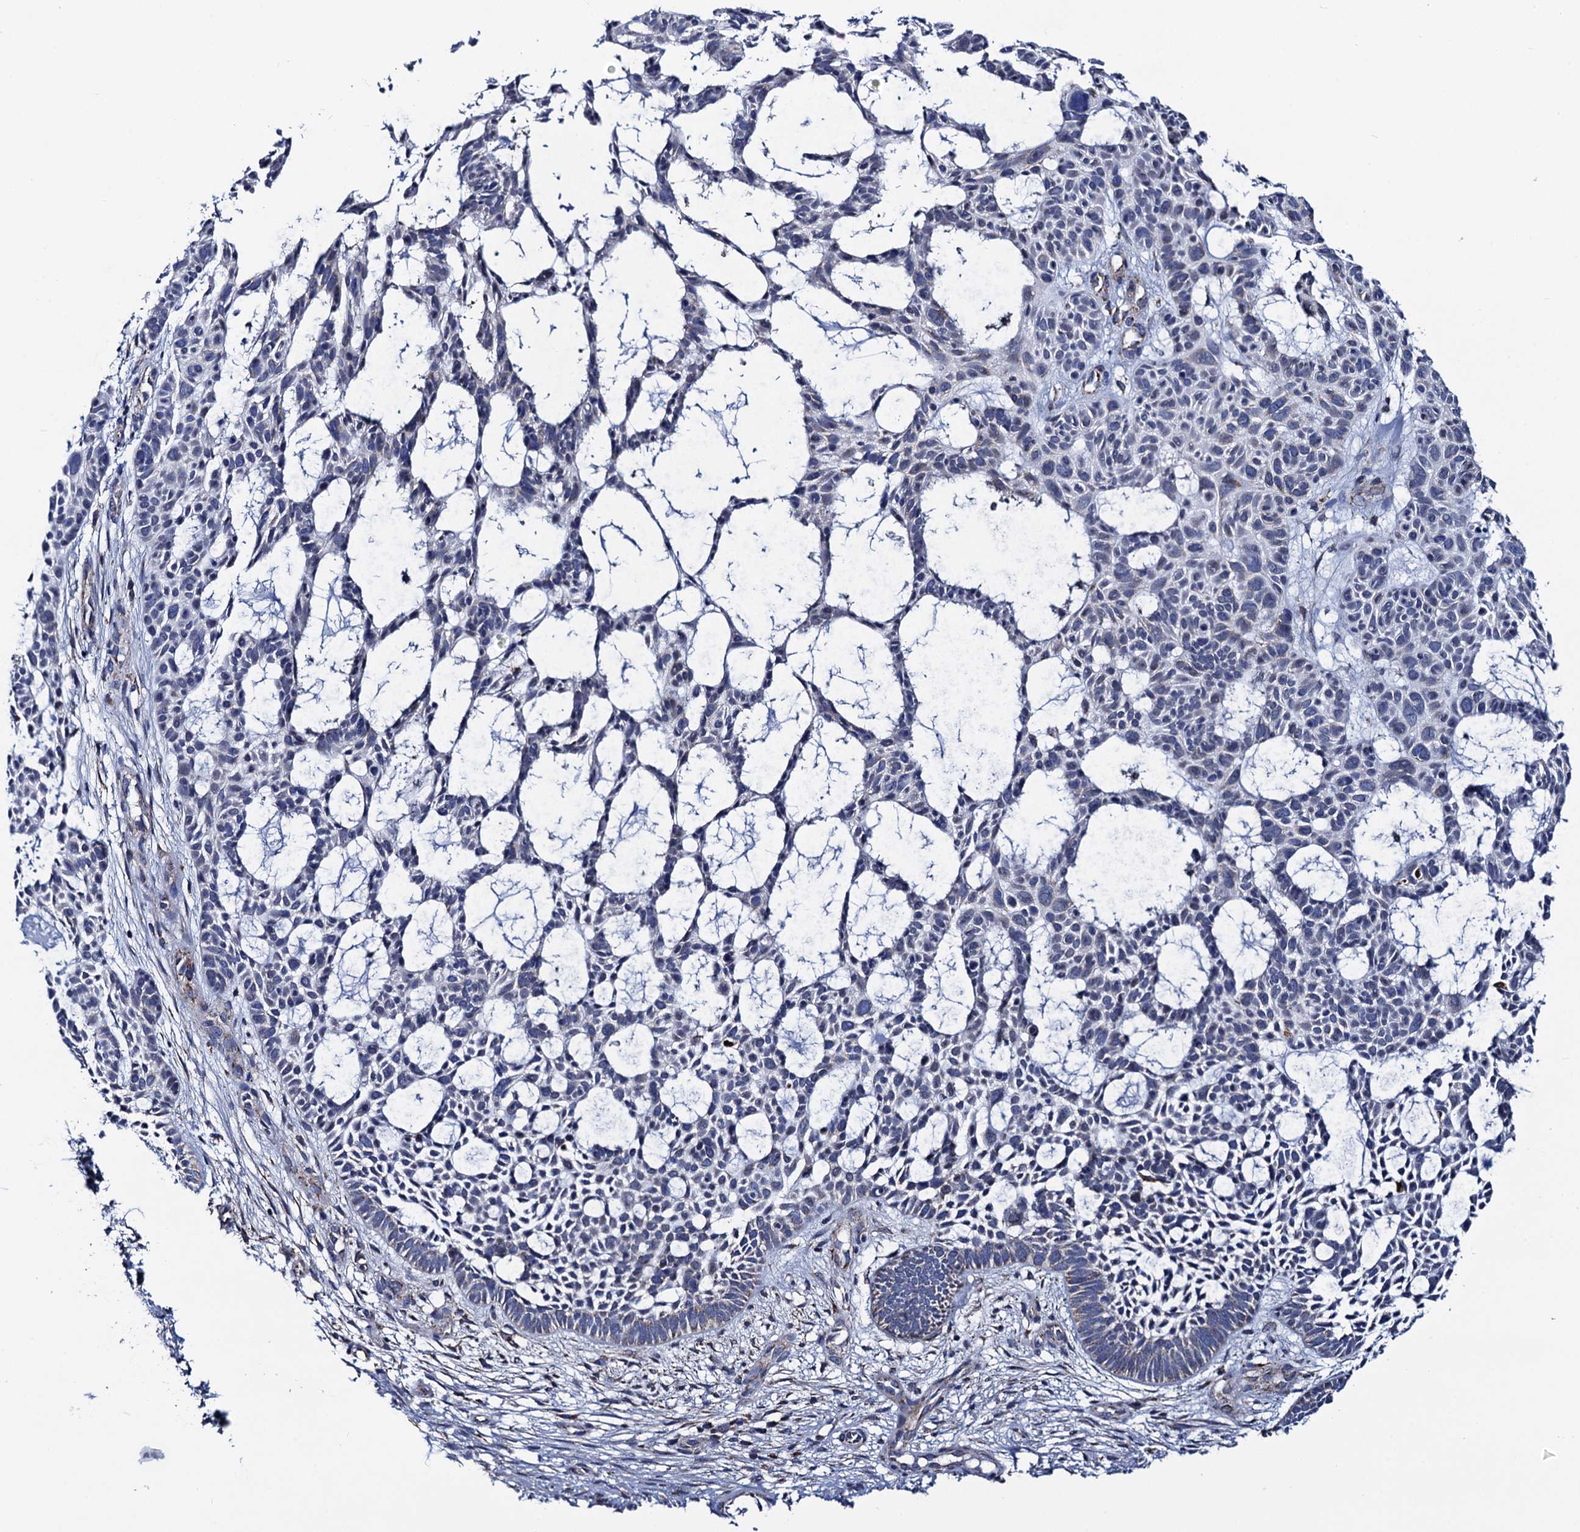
{"staining": {"intensity": "negative", "quantity": "none", "location": "none"}, "tissue": "skin cancer", "cell_type": "Tumor cells", "image_type": "cancer", "snomed": [{"axis": "morphology", "description": "Basal cell carcinoma"}, {"axis": "topography", "description": "Skin"}], "caption": "There is no significant expression in tumor cells of skin cancer. Brightfield microscopy of IHC stained with DAB (3,3'-diaminobenzidine) (brown) and hematoxylin (blue), captured at high magnification.", "gene": "PTCD3", "patient": {"sex": "male", "age": 89}}